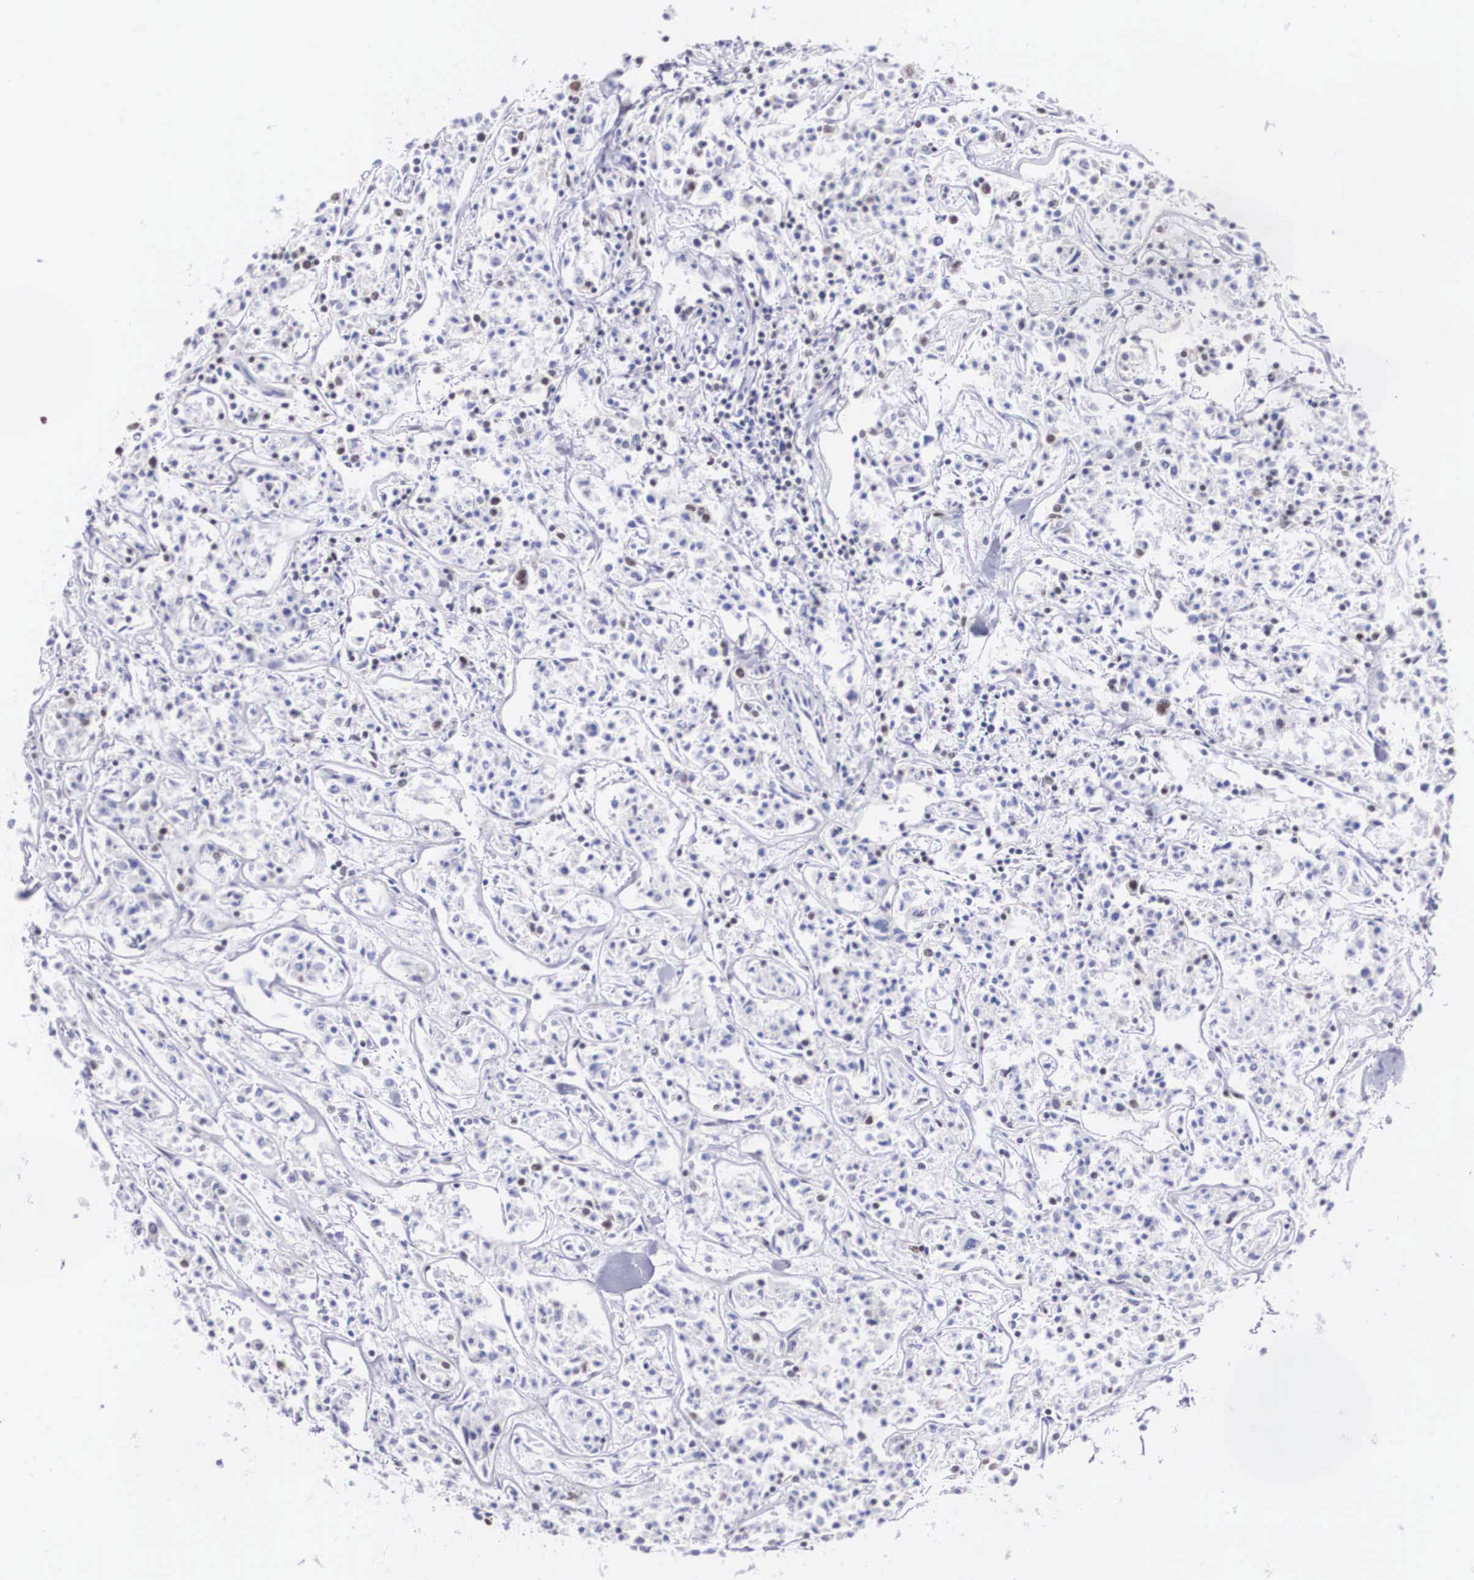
{"staining": {"intensity": "weak", "quantity": "25%-75%", "location": "nuclear"}, "tissue": "lymphoma", "cell_type": "Tumor cells", "image_type": "cancer", "snomed": [{"axis": "morphology", "description": "Malignant lymphoma, non-Hodgkin's type, Low grade"}, {"axis": "topography", "description": "Small intestine"}], "caption": "High-power microscopy captured an immunohistochemistry (IHC) image of lymphoma, revealing weak nuclear positivity in about 25%-75% of tumor cells.", "gene": "CSTF2", "patient": {"sex": "female", "age": 59}}